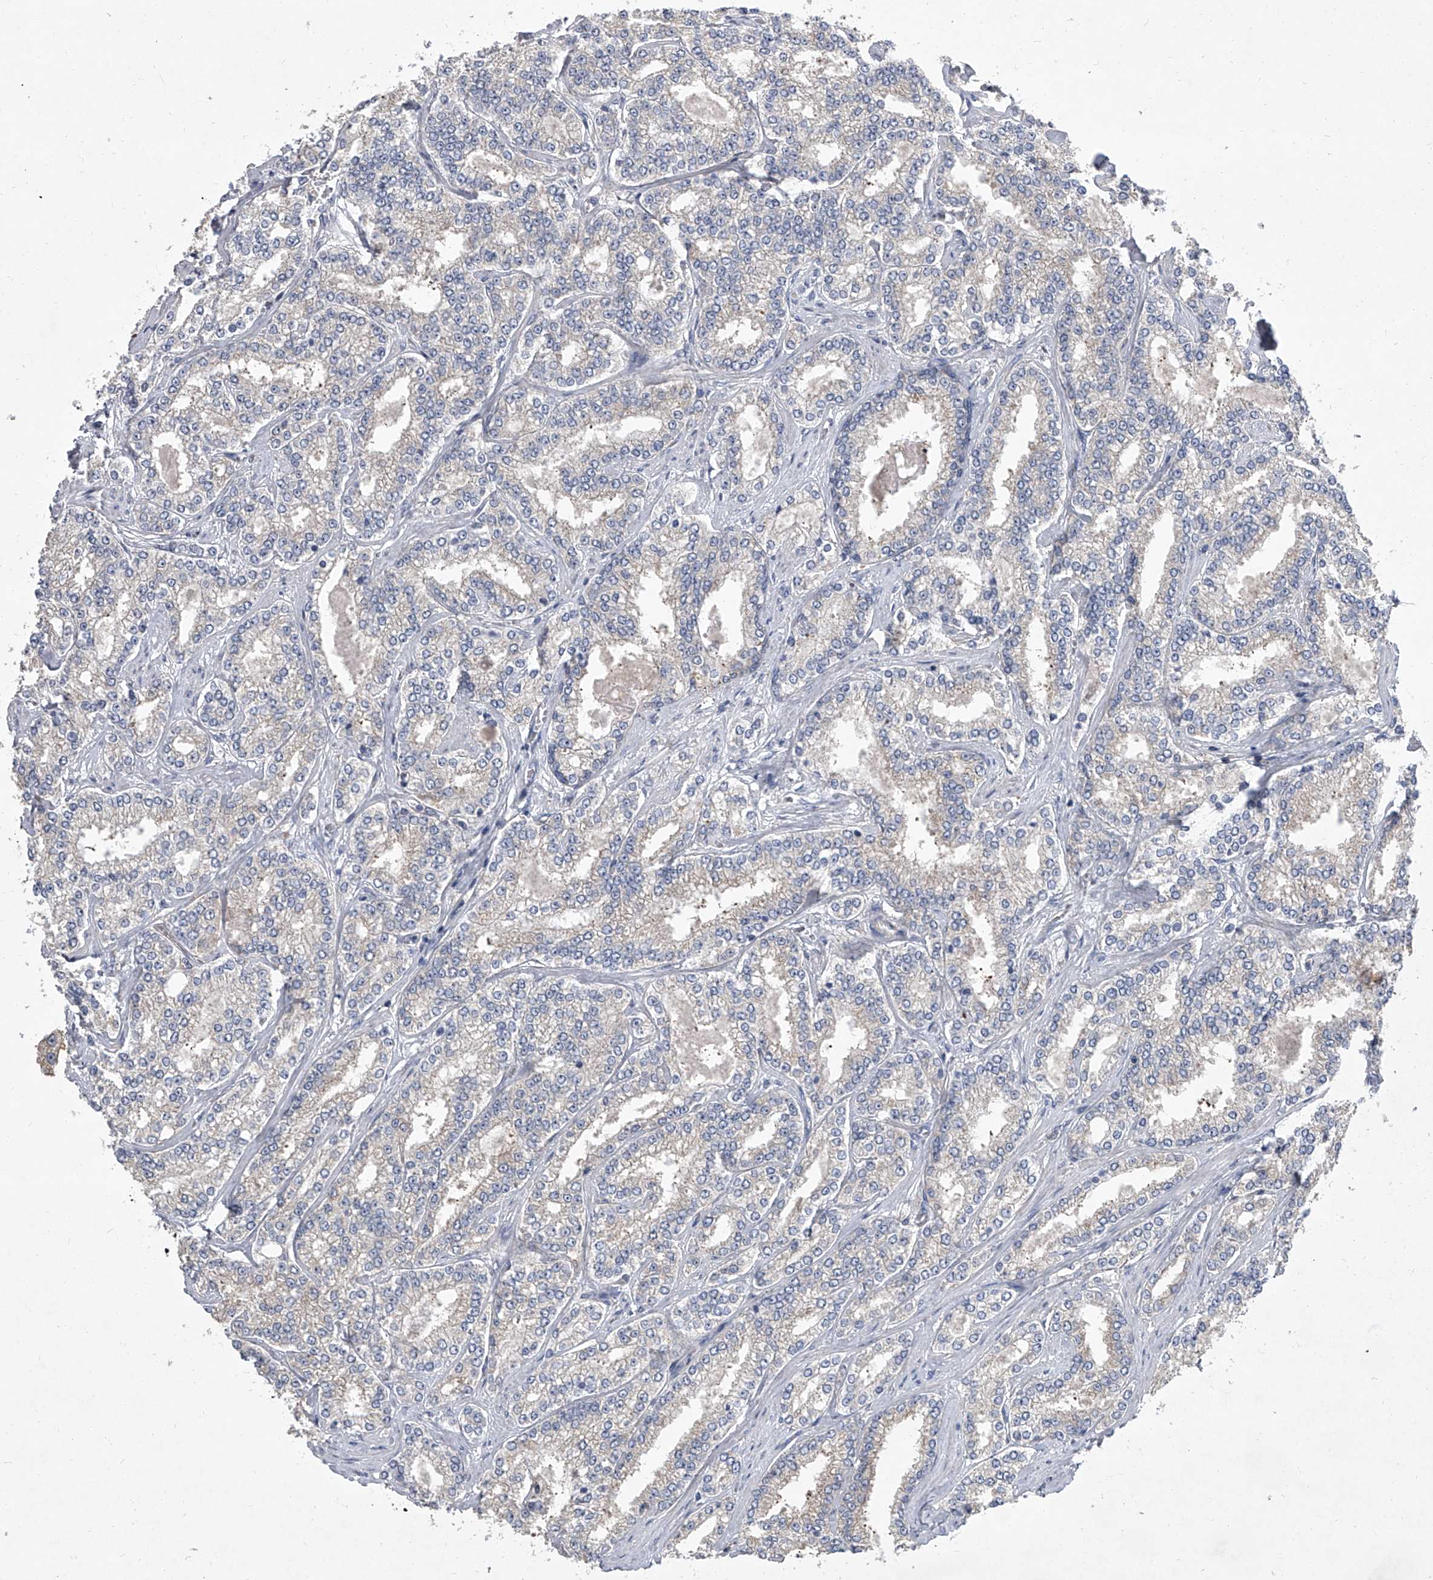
{"staining": {"intensity": "negative", "quantity": "none", "location": "none"}, "tissue": "prostate cancer", "cell_type": "Tumor cells", "image_type": "cancer", "snomed": [{"axis": "morphology", "description": "Normal tissue, NOS"}, {"axis": "morphology", "description": "Adenocarcinoma, High grade"}, {"axis": "topography", "description": "Prostate"}], "caption": "Immunohistochemistry micrograph of human prostate cancer stained for a protein (brown), which demonstrates no positivity in tumor cells.", "gene": "EIF2S2", "patient": {"sex": "male", "age": 83}}